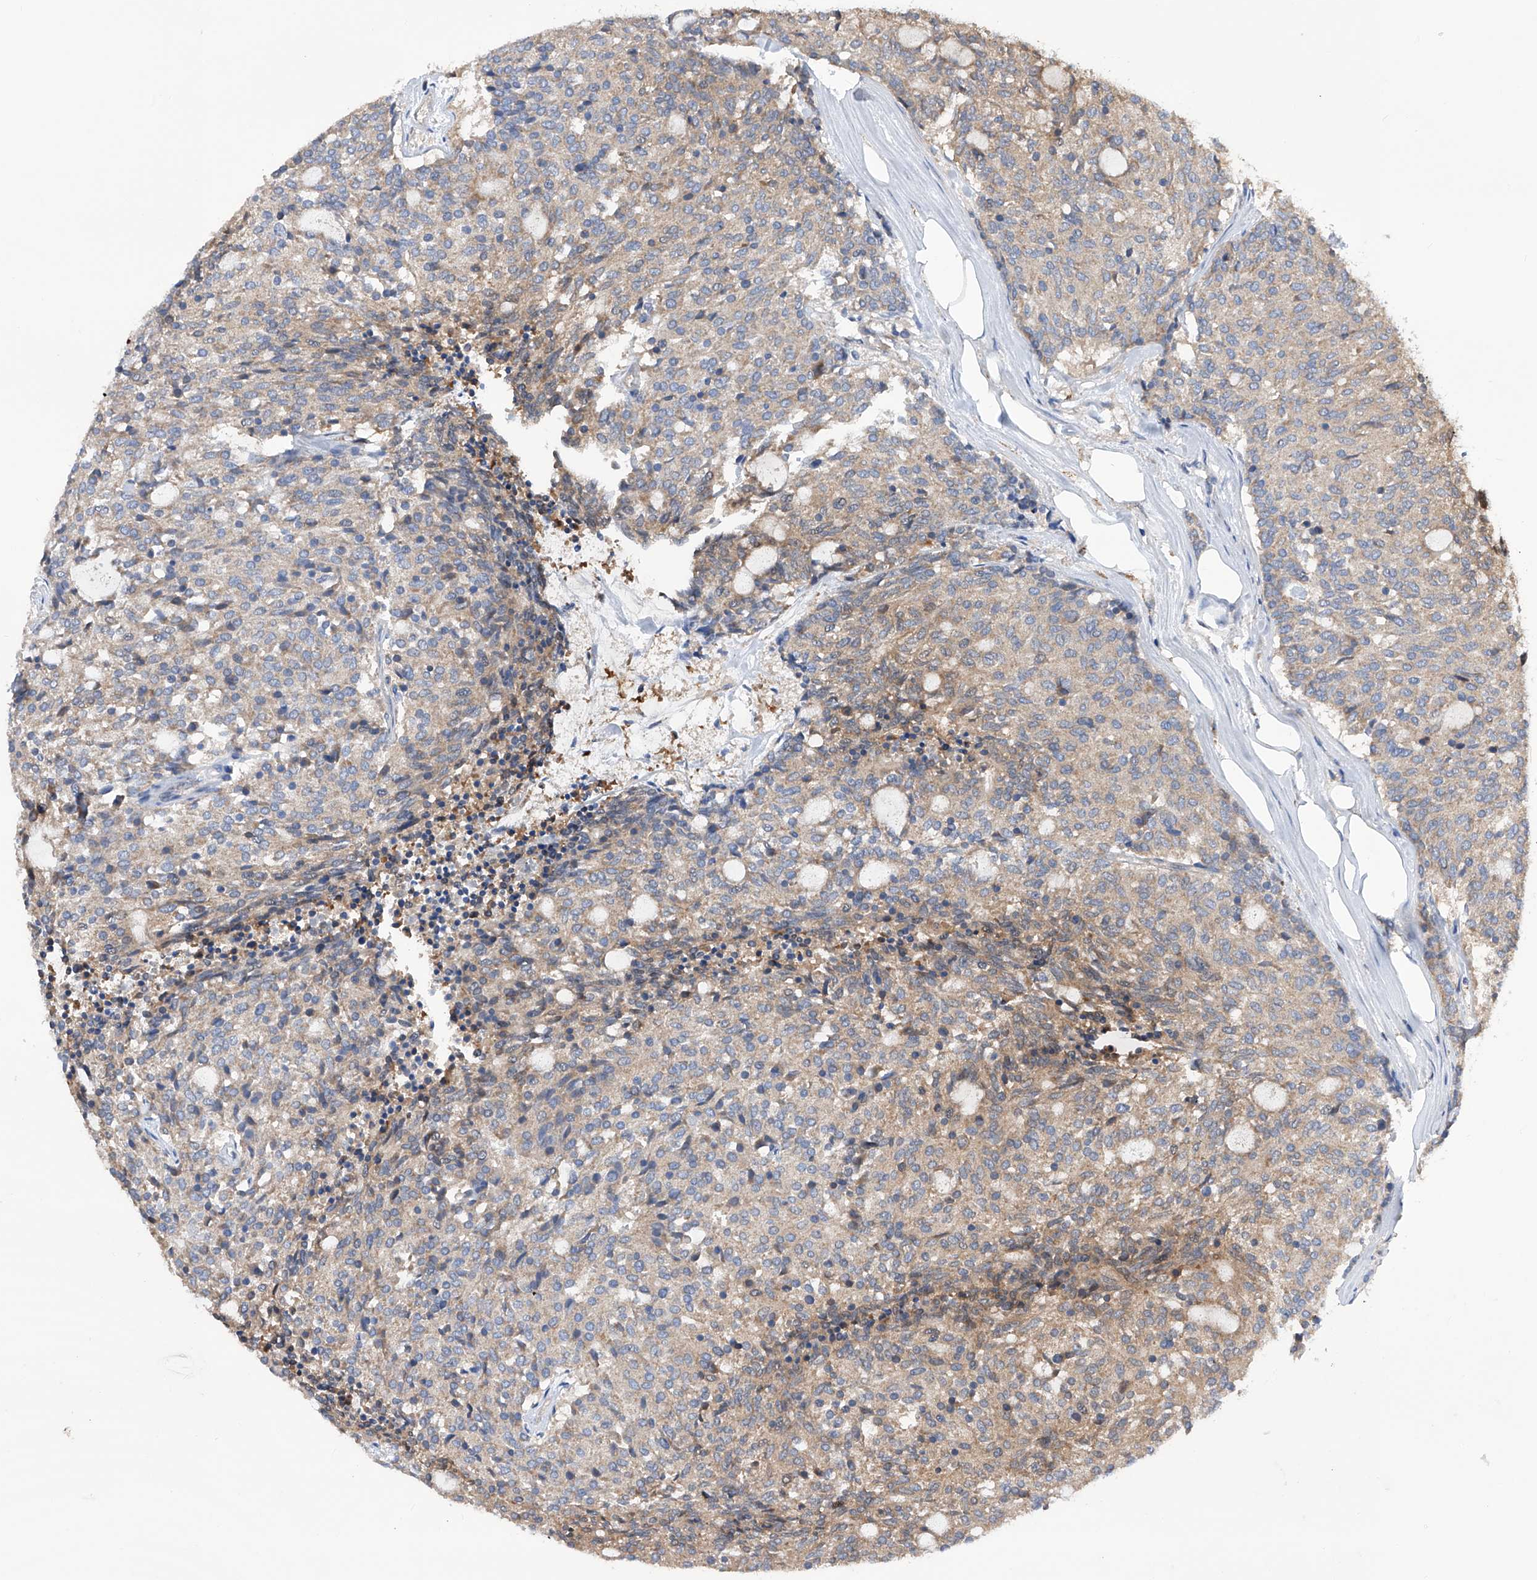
{"staining": {"intensity": "weak", "quantity": ">75%", "location": "cytoplasmic/membranous"}, "tissue": "carcinoid", "cell_type": "Tumor cells", "image_type": "cancer", "snomed": [{"axis": "morphology", "description": "Carcinoid, malignant, NOS"}, {"axis": "topography", "description": "Pancreas"}], "caption": "Tumor cells show low levels of weak cytoplasmic/membranous staining in approximately >75% of cells in malignant carcinoid. (DAB IHC, brown staining for protein, blue staining for nuclei).", "gene": "SPATA20", "patient": {"sex": "female", "age": 54}}